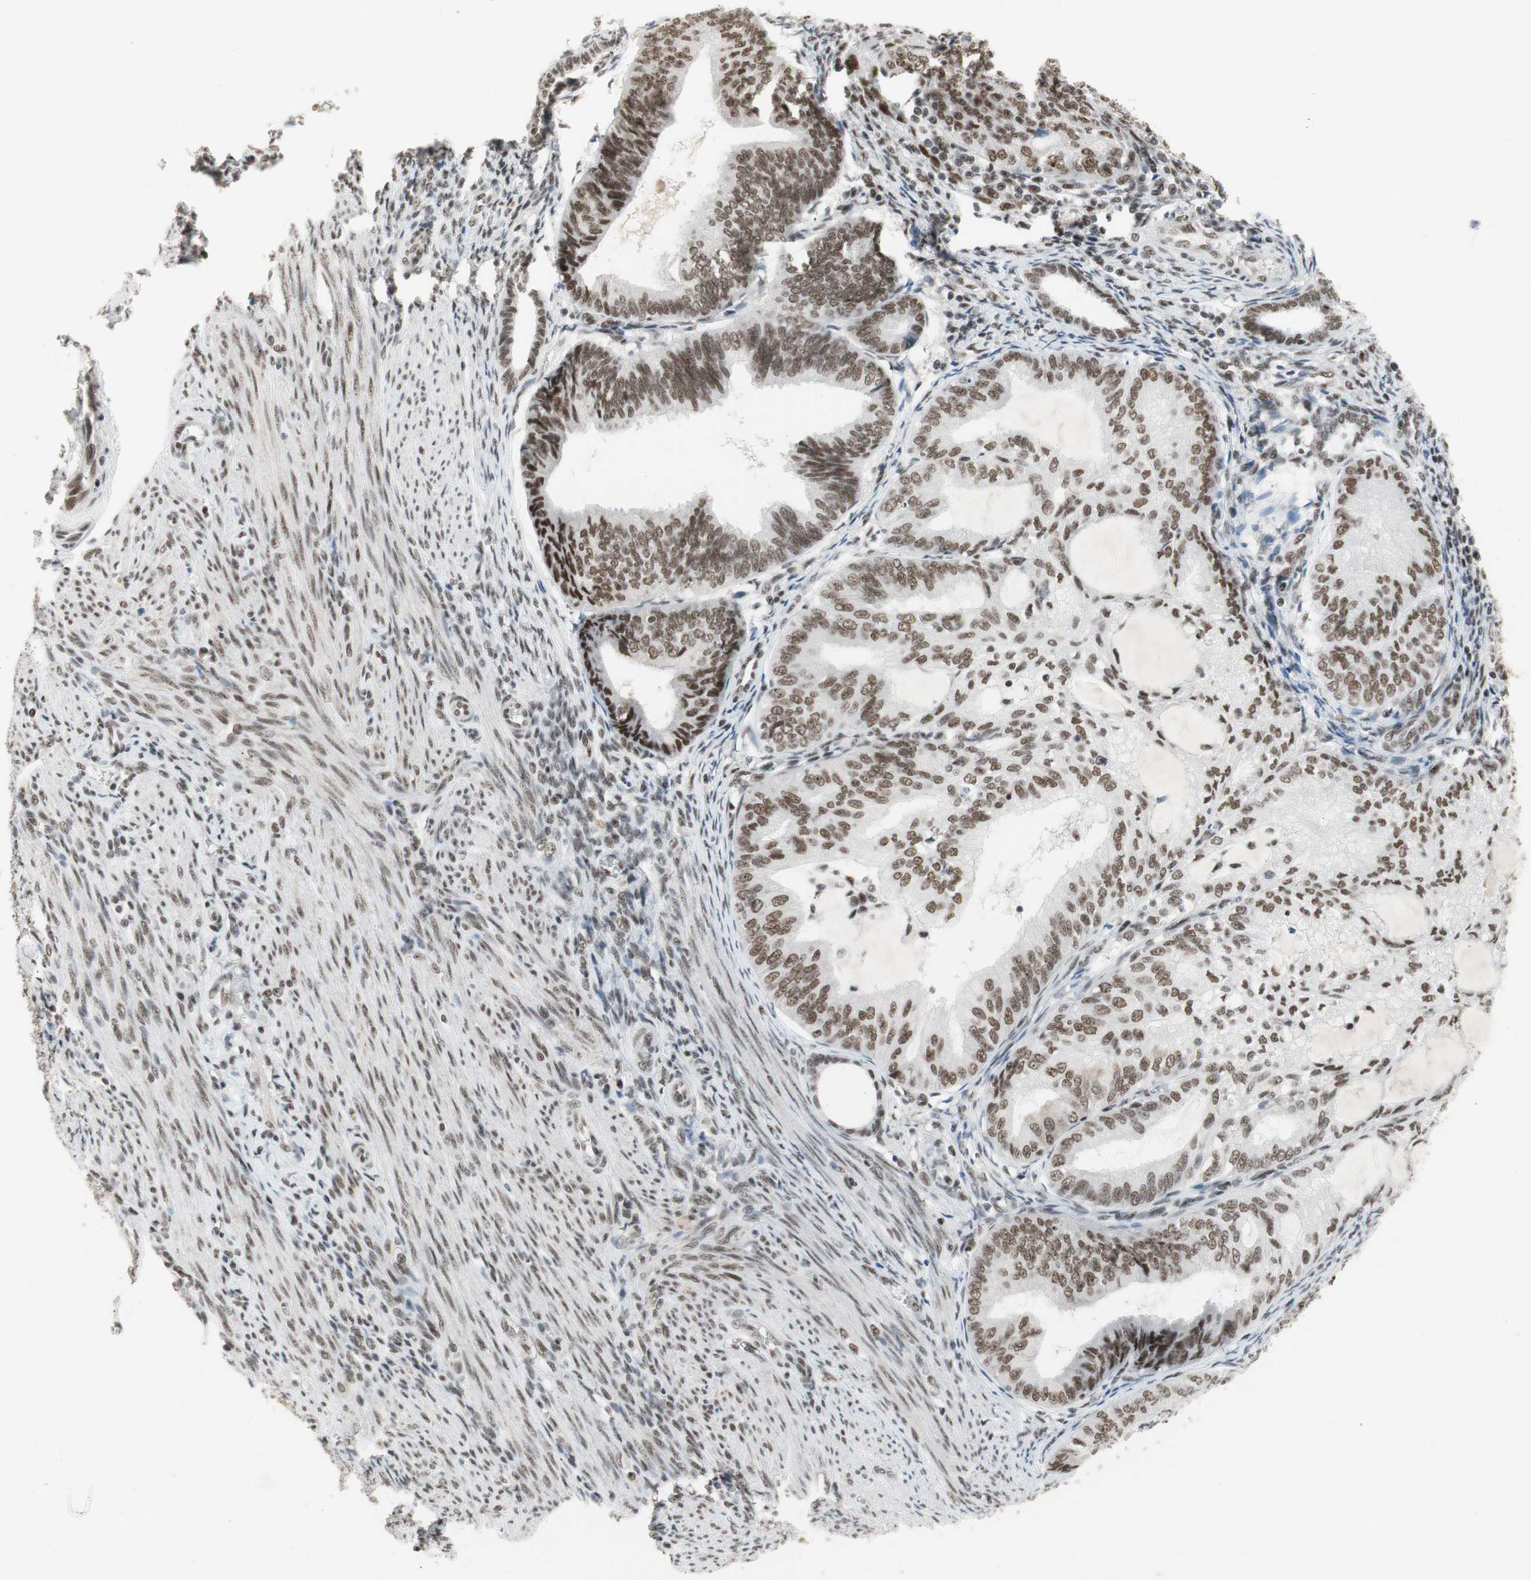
{"staining": {"intensity": "strong", "quantity": ">75%", "location": "nuclear"}, "tissue": "endometrial cancer", "cell_type": "Tumor cells", "image_type": "cancer", "snomed": [{"axis": "morphology", "description": "Adenocarcinoma, NOS"}, {"axis": "topography", "description": "Endometrium"}], "caption": "DAB (3,3'-diaminobenzidine) immunohistochemical staining of human endometrial adenocarcinoma exhibits strong nuclear protein positivity in about >75% of tumor cells. (brown staining indicates protein expression, while blue staining denotes nuclei).", "gene": "RTF1", "patient": {"sex": "female", "age": 81}}